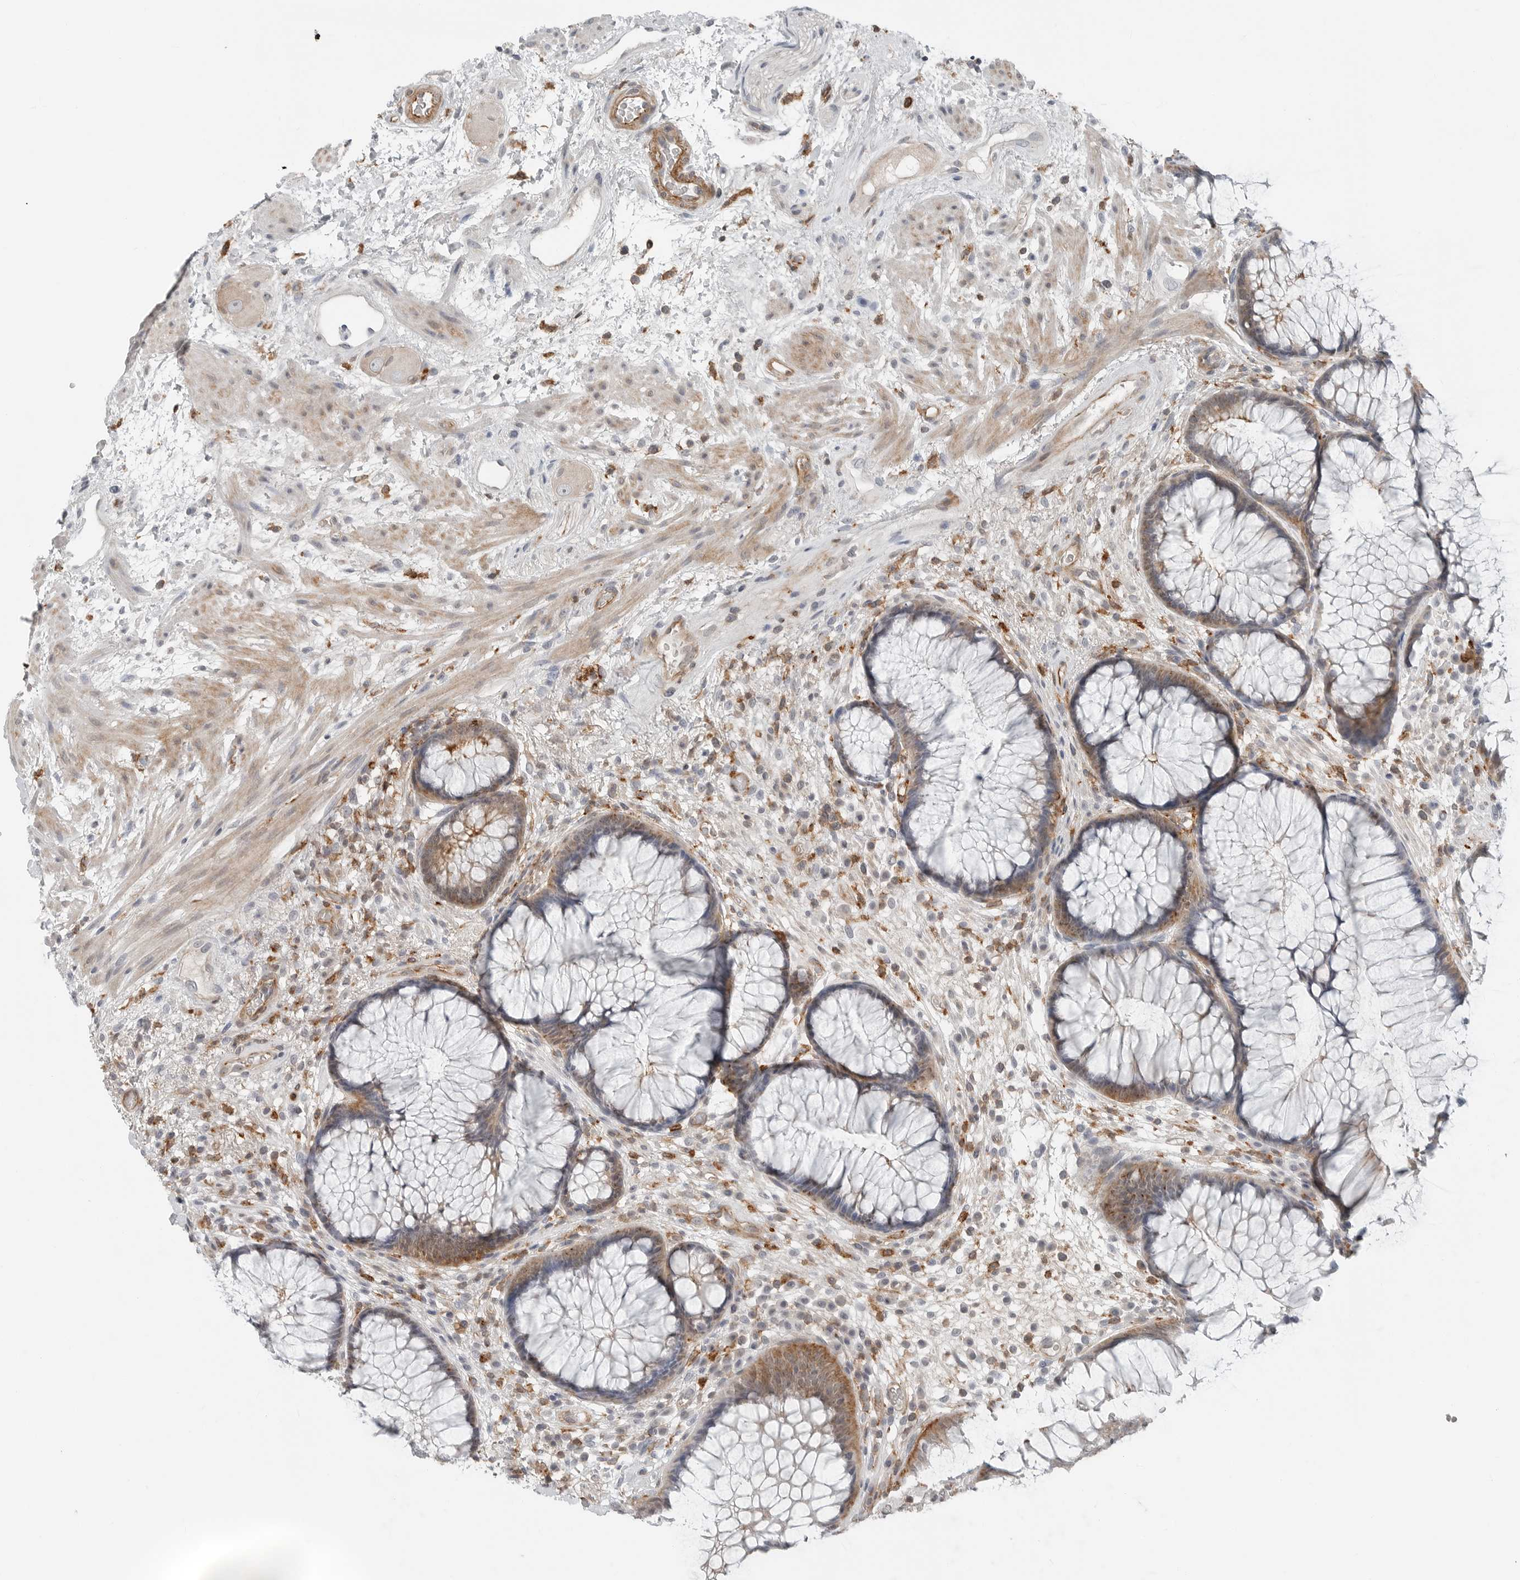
{"staining": {"intensity": "moderate", "quantity": ">75%", "location": "cytoplasmic/membranous"}, "tissue": "rectum", "cell_type": "Glandular cells", "image_type": "normal", "snomed": [{"axis": "morphology", "description": "Normal tissue, NOS"}, {"axis": "topography", "description": "Rectum"}], "caption": "Human rectum stained with a brown dye shows moderate cytoplasmic/membranous positive expression in approximately >75% of glandular cells.", "gene": "LEFTY2", "patient": {"sex": "male", "age": 51}}